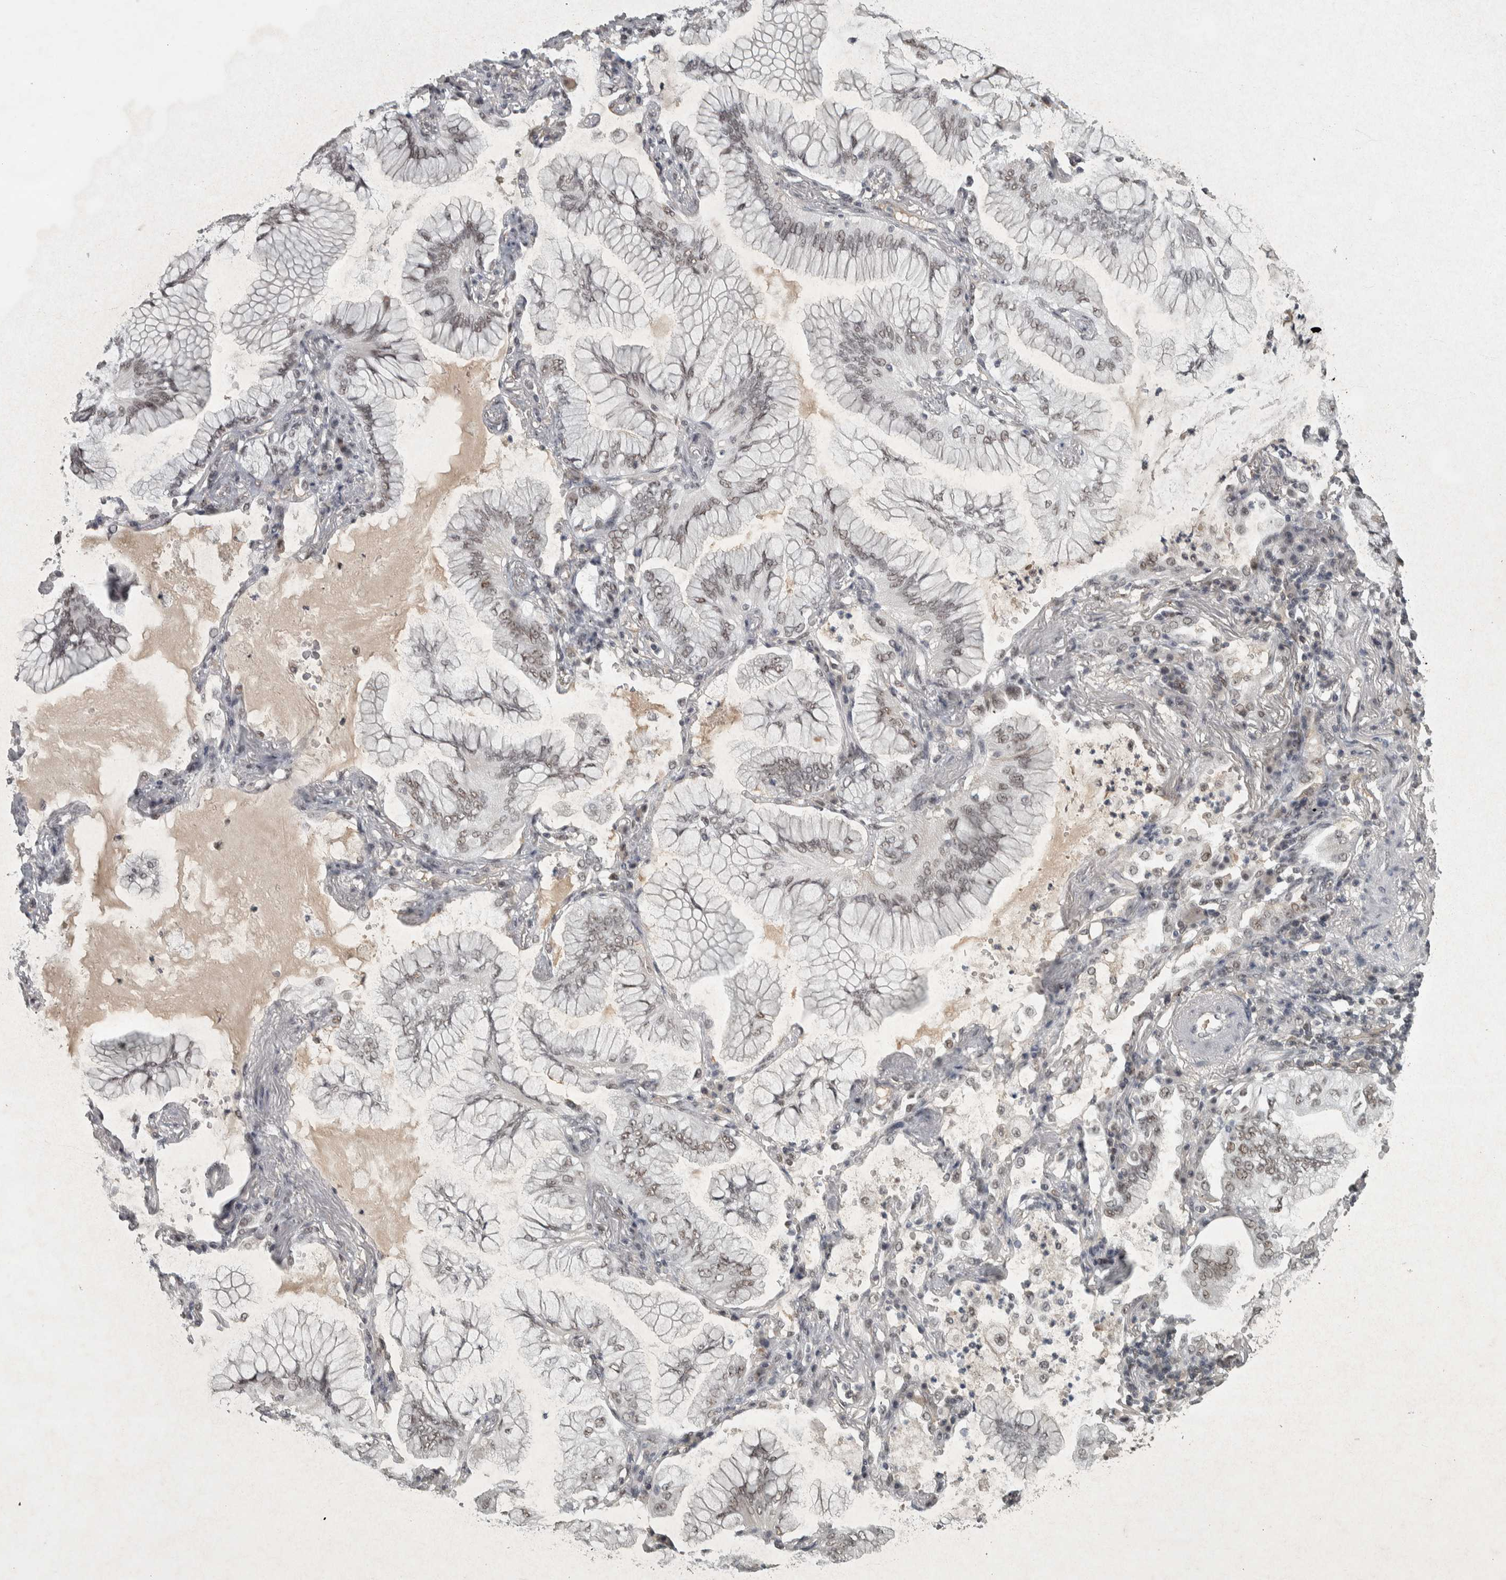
{"staining": {"intensity": "weak", "quantity": ">75%", "location": "nuclear"}, "tissue": "lung cancer", "cell_type": "Tumor cells", "image_type": "cancer", "snomed": [{"axis": "morphology", "description": "Adenocarcinoma, NOS"}, {"axis": "topography", "description": "Lung"}], "caption": "This image reveals immunohistochemistry staining of lung cancer, with low weak nuclear expression in approximately >75% of tumor cells.", "gene": "DDX42", "patient": {"sex": "female", "age": 70}}